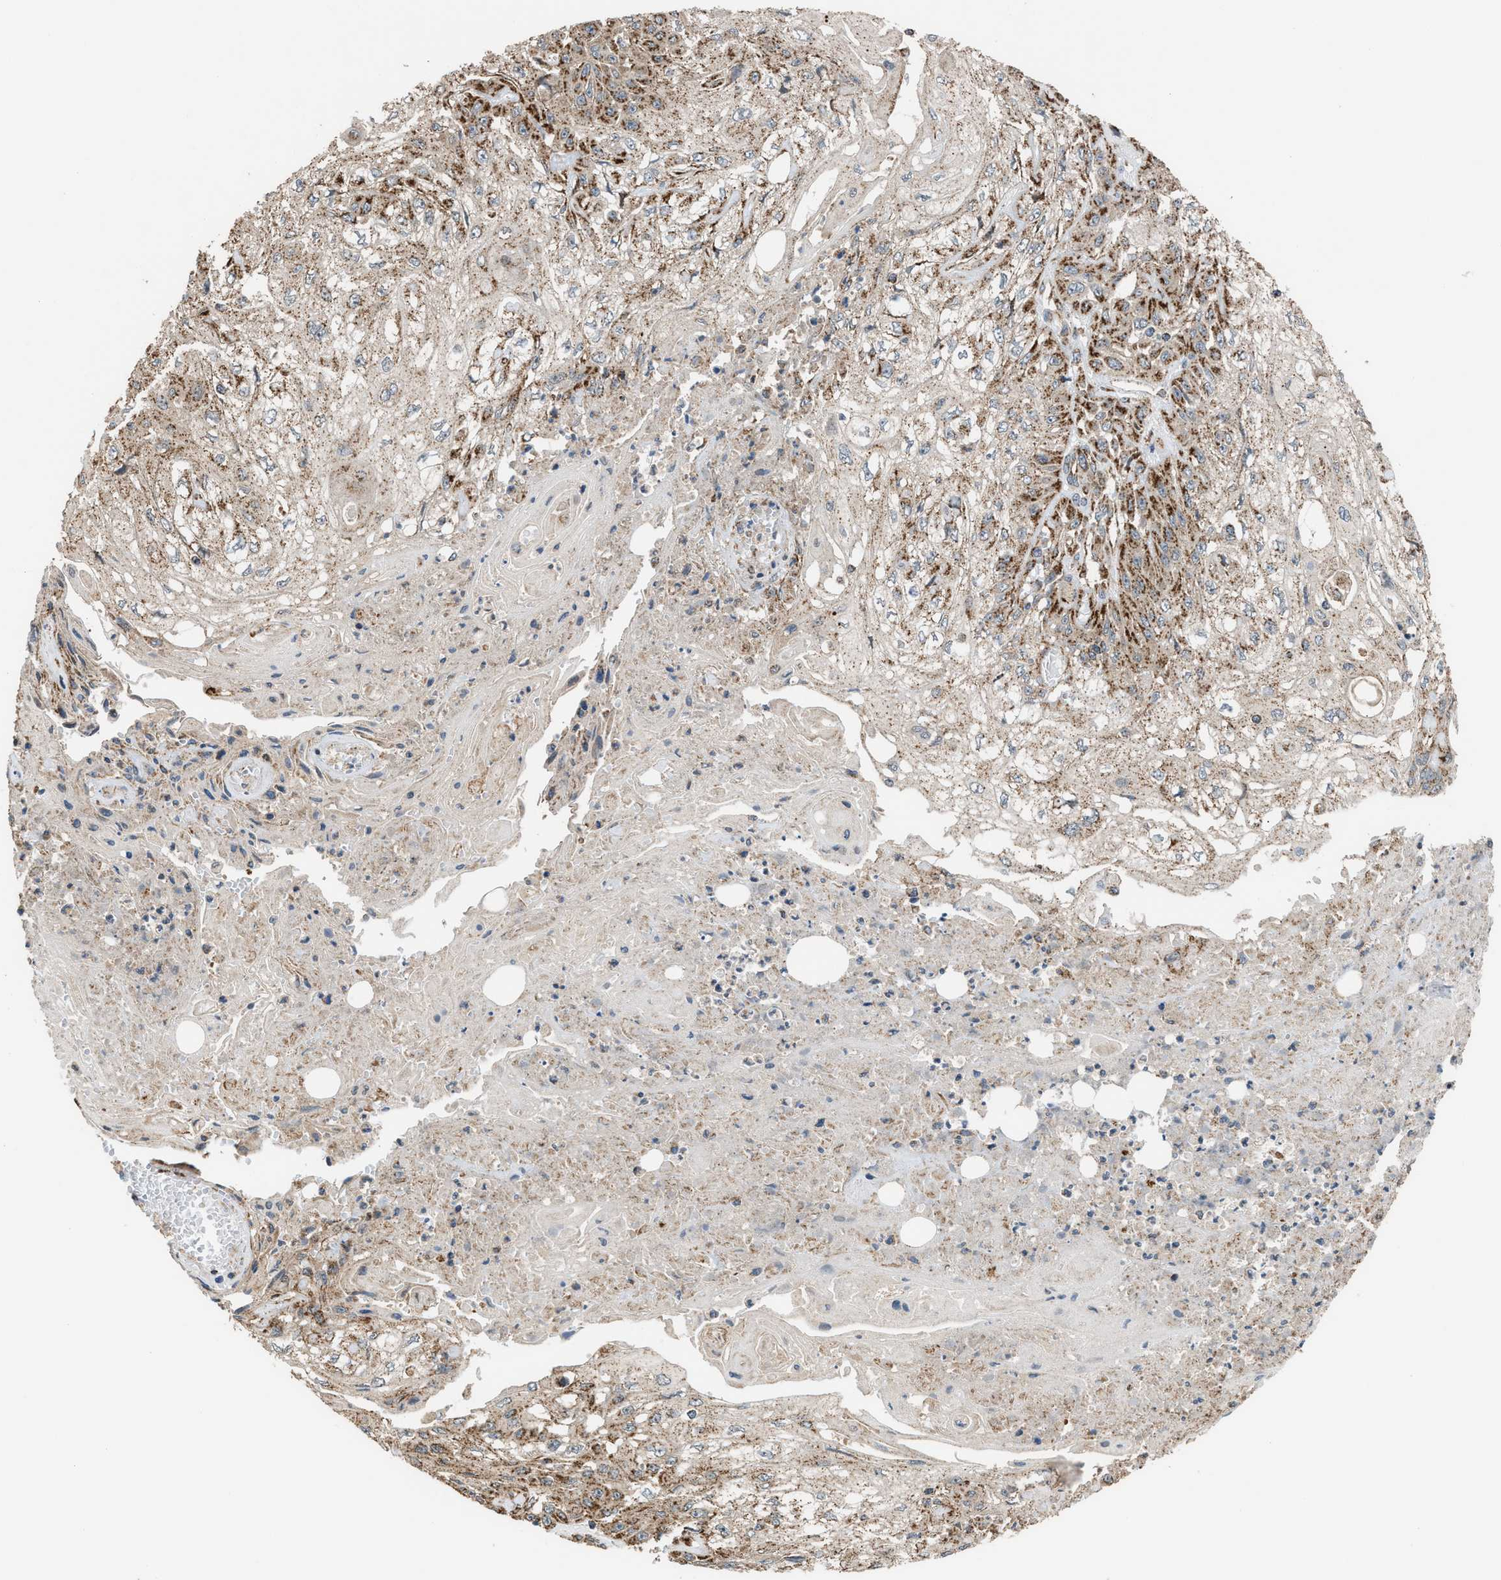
{"staining": {"intensity": "moderate", "quantity": ">75%", "location": "cytoplasmic/membranous"}, "tissue": "skin cancer", "cell_type": "Tumor cells", "image_type": "cancer", "snomed": [{"axis": "morphology", "description": "Squamous cell carcinoma, NOS"}, {"axis": "morphology", "description": "Squamous cell carcinoma, metastatic, NOS"}, {"axis": "topography", "description": "Skin"}, {"axis": "topography", "description": "Lymph node"}], "caption": "A high-resolution histopathology image shows IHC staining of skin cancer (squamous cell carcinoma), which exhibits moderate cytoplasmic/membranous expression in about >75% of tumor cells.", "gene": "SGSM2", "patient": {"sex": "male", "age": 75}}